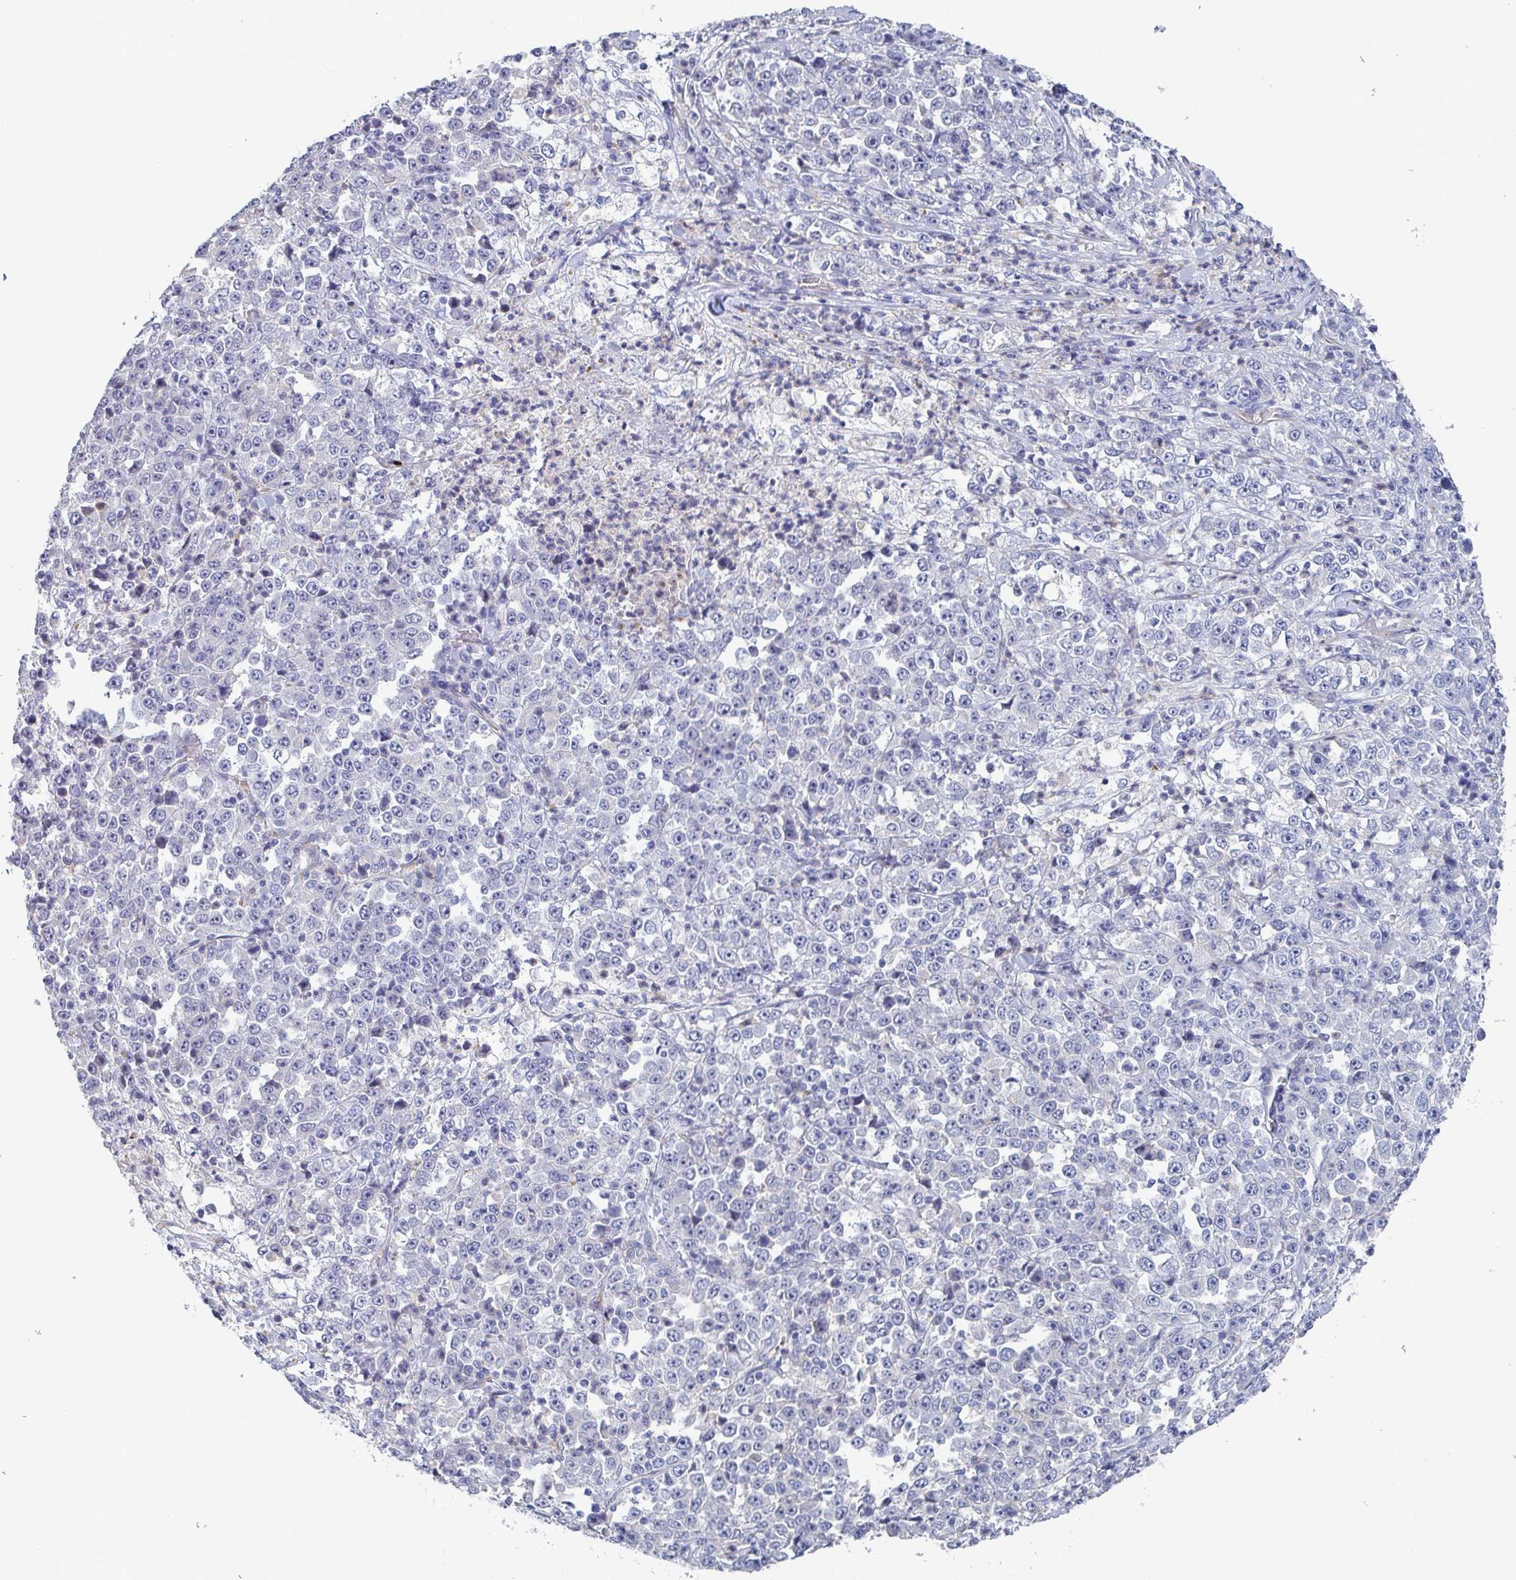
{"staining": {"intensity": "negative", "quantity": "none", "location": "none"}, "tissue": "stomach cancer", "cell_type": "Tumor cells", "image_type": "cancer", "snomed": [{"axis": "morphology", "description": "Normal tissue, NOS"}, {"axis": "morphology", "description": "Adenocarcinoma, NOS"}, {"axis": "topography", "description": "Stomach, upper"}, {"axis": "topography", "description": "Stomach"}], "caption": "Immunohistochemistry (IHC) micrograph of neoplastic tissue: human adenocarcinoma (stomach) stained with DAB shows no significant protein positivity in tumor cells. The staining was performed using DAB (3,3'-diaminobenzidine) to visualize the protein expression in brown, while the nuclei were stained in blue with hematoxylin (Magnification: 20x).", "gene": "ST14", "patient": {"sex": "male", "age": 59}}